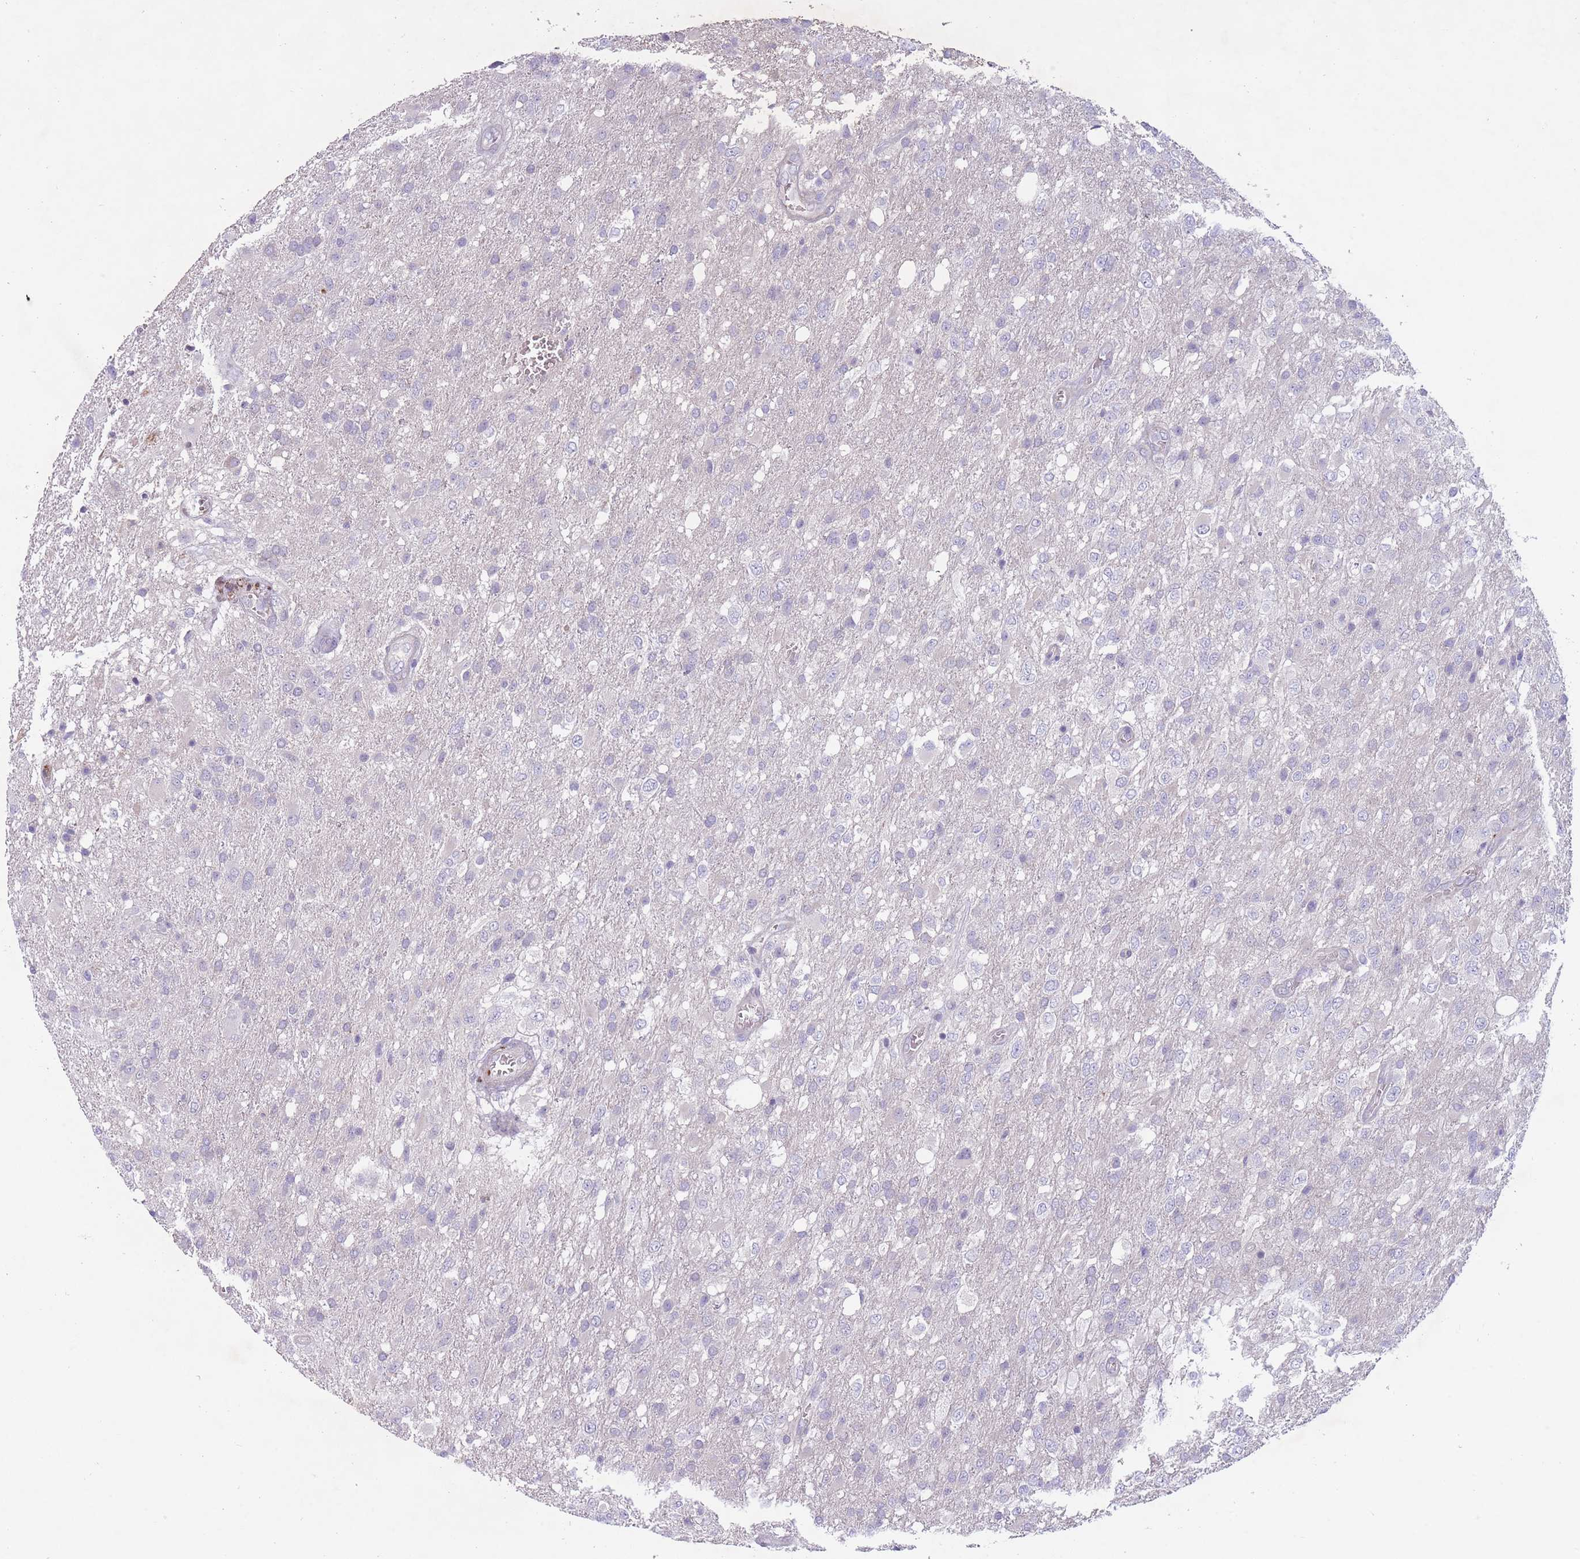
{"staining": {"intensity": "negative", "quantity": "none", "location": "none"}, "tissue": "glioma", "cell_type": "Tumor cells", "image_type": "cancer", "snomed": [{"axis": "morphology", "description": "Glioma, malignant, High grade"}, {"axis": "topography", "description": "Brain"}], "caption": "This is an IHC micrograph of human malignant glioma (high-grade). There is no expression in tumor cells.", "gene": "PNPLA5", "patient": {"sex": "female", "age": 74}}